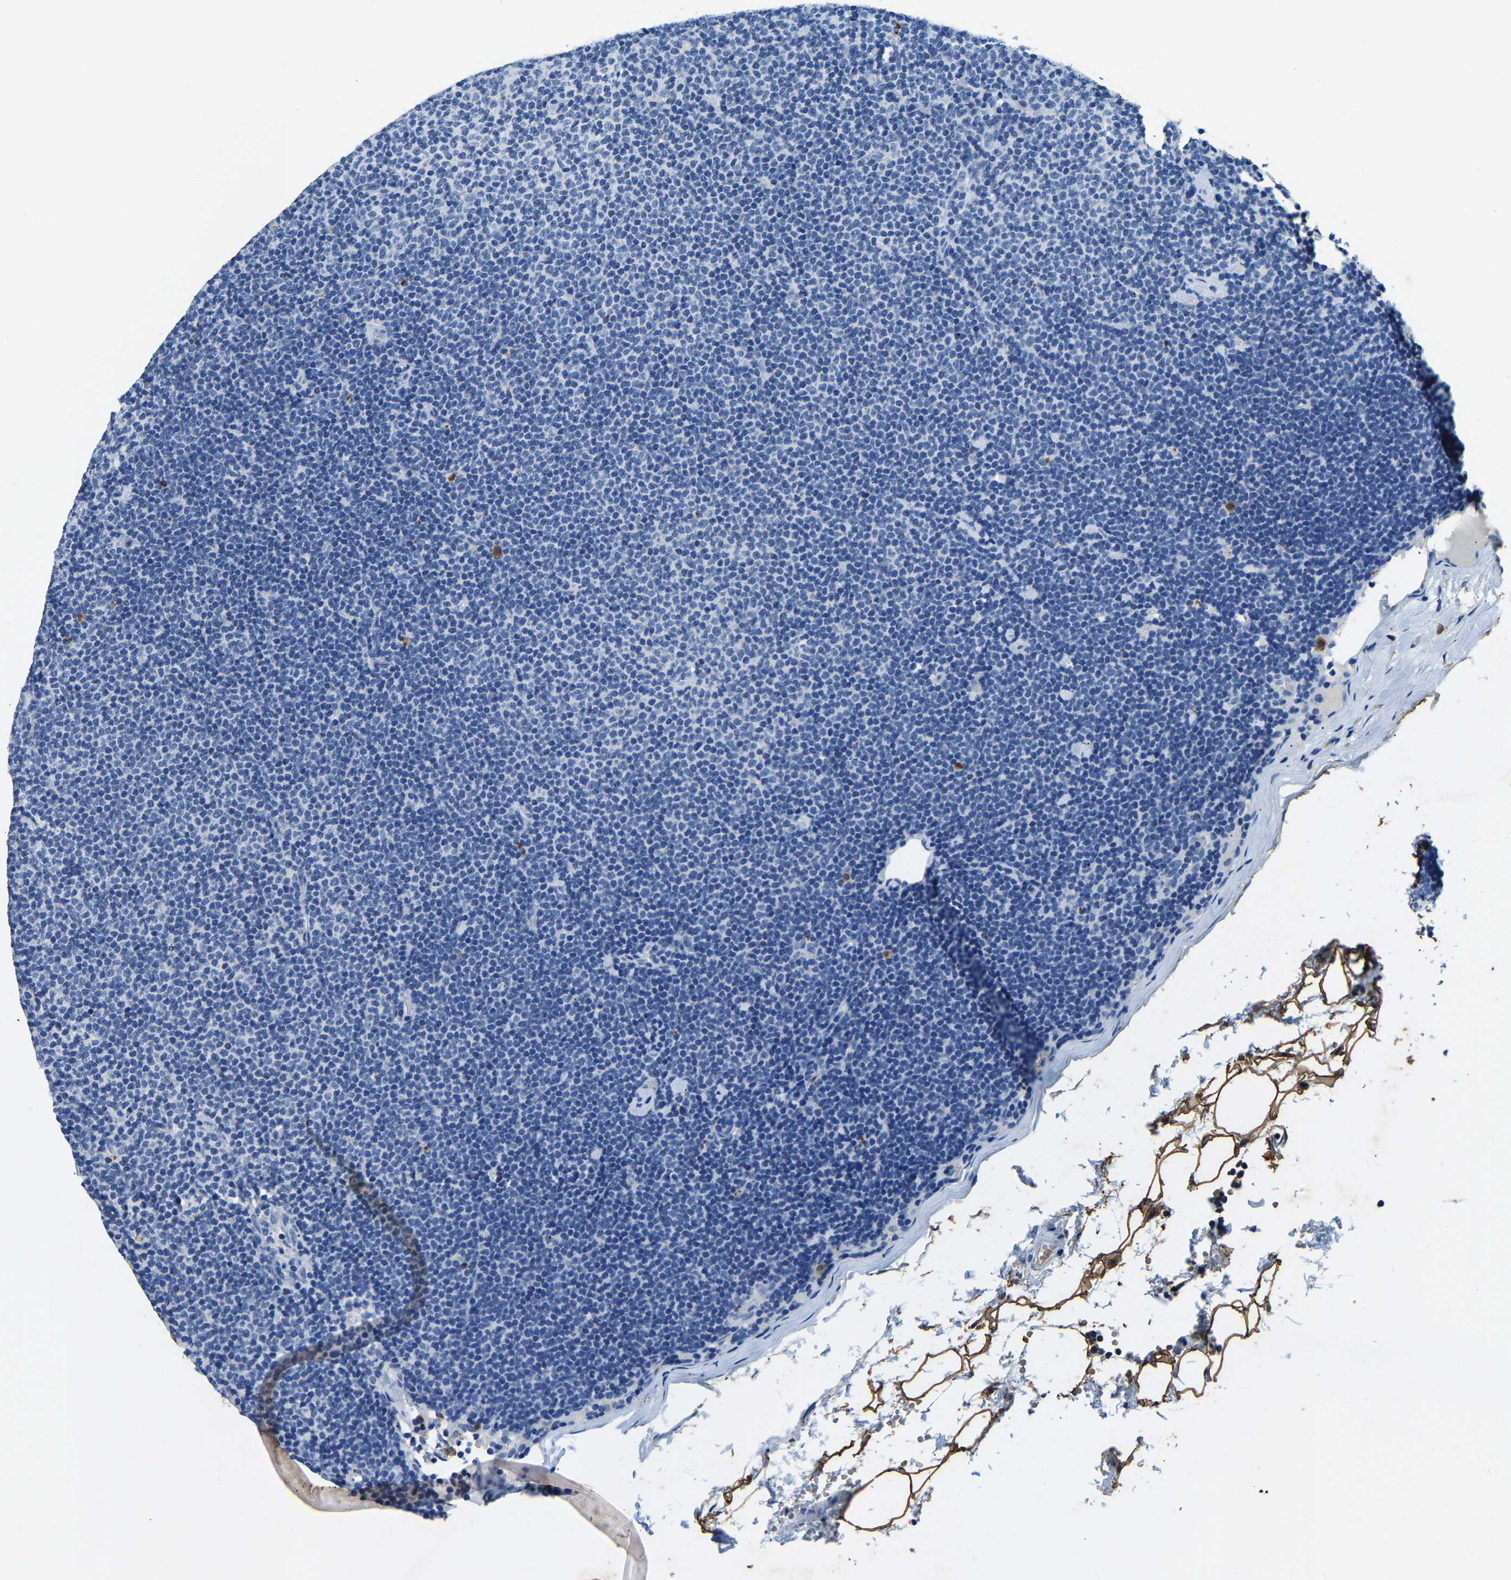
{"staining": {"intensity": "negative", "quantity": "none", "location": "none"}, "tissue": "lymphoma", "cell_type": "Tumor cells", "image_type": "cancer", "snomed": [{"axis": "morphology", "description": "Malignant lymphoma, non-Hodgkin's type, Low grade"}, {"axis": "topography", "description": "Lymph node"}], "caption": "Protein analysis of low-grade malignant lymphoma, non-Hodgkin's type reveals no significant expression in tumor cells.", "gene": "UBN2", "patient": {"sex": "female", "age": 53}}